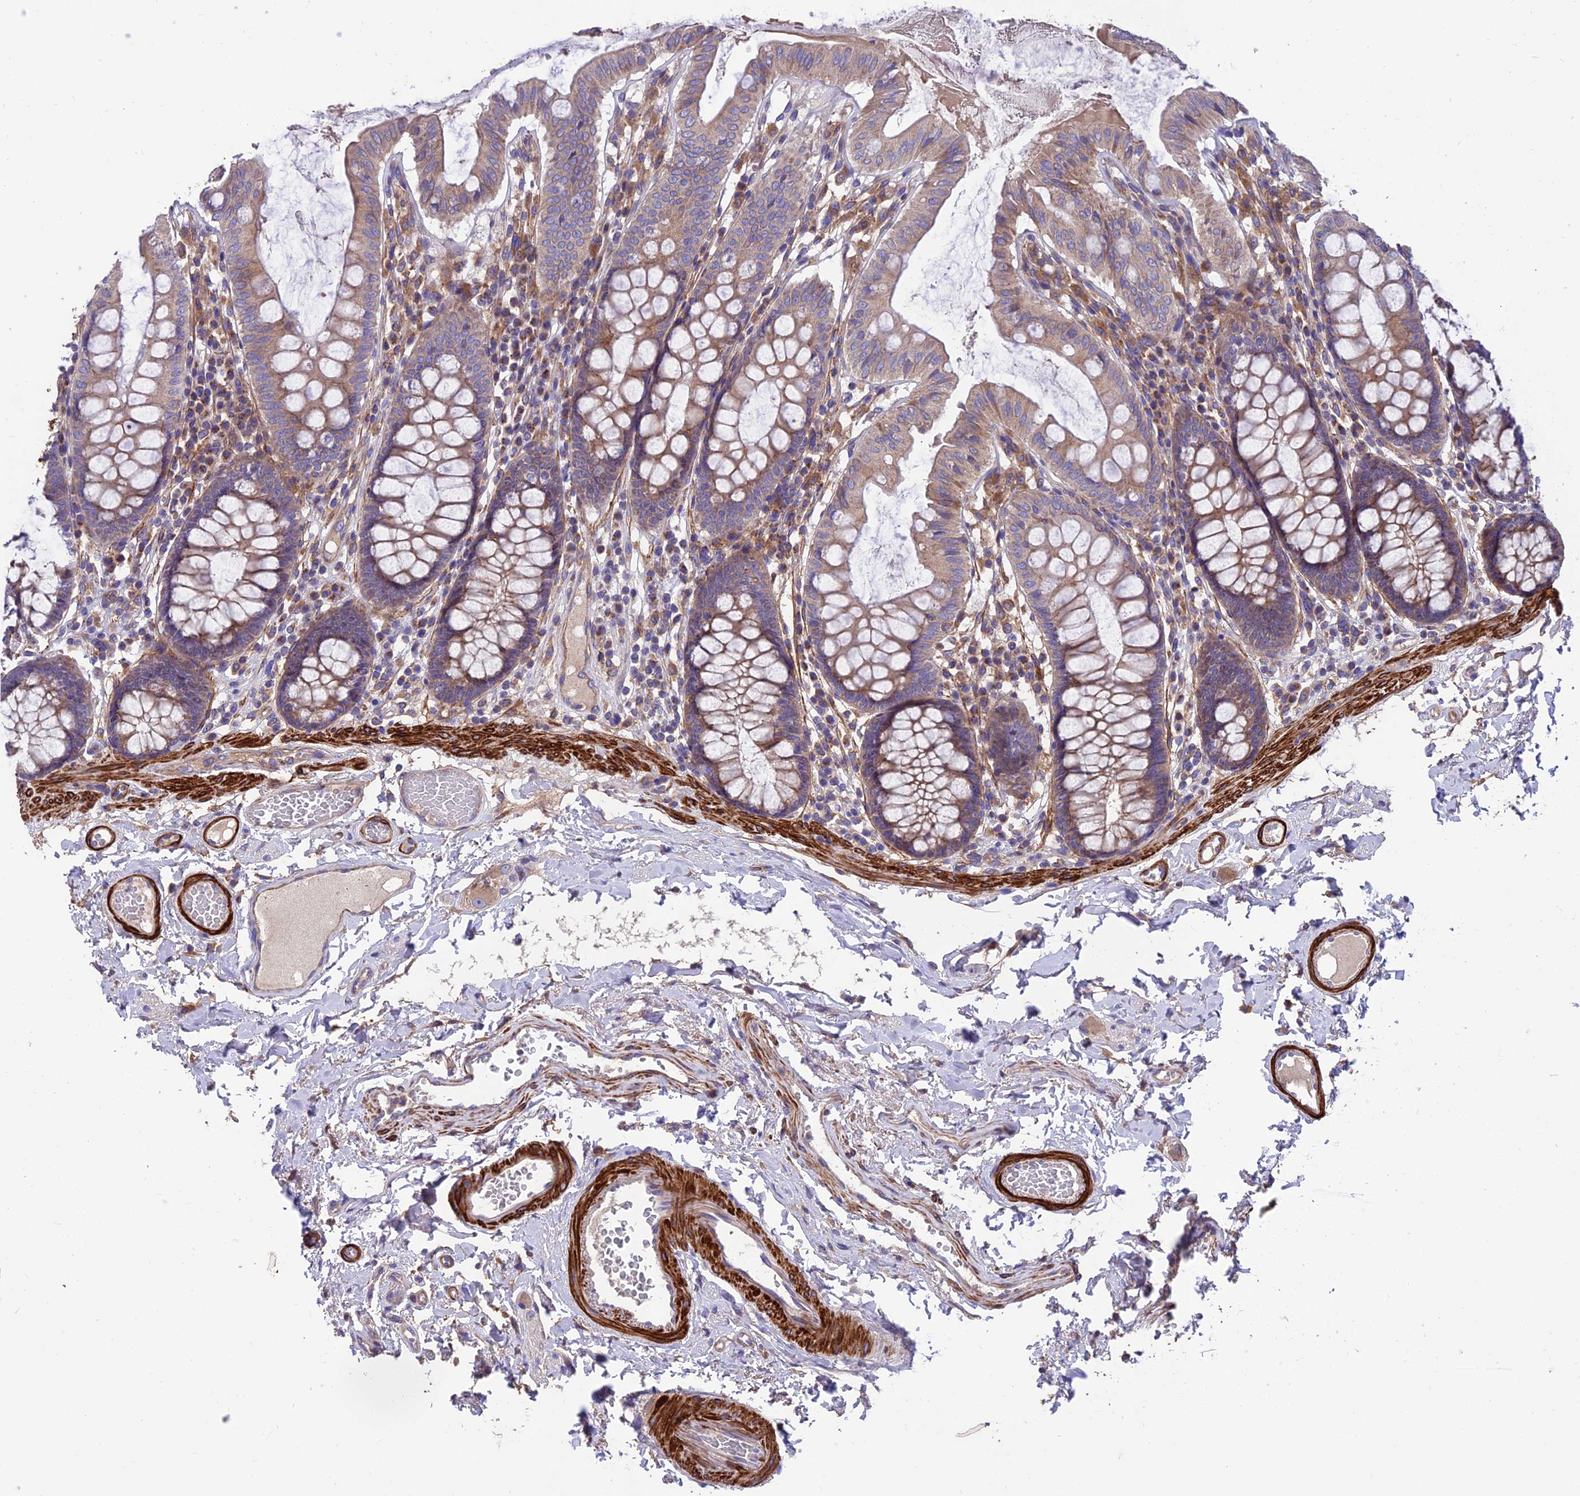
{"staining": {"intensity": "negative", "quantity": "none", "location": "none"}, "tissue": "colon", "cell_type": "Endothelial cells", "image_type": "normal", "snomed": [{"axis": "morphology", "description": "Normal tissue, NOS"}, {"axis": "topography", "description": "Colon"}], "caption": "This is a photomicrograph of IHC staining of unremarkable colon, which shows no expression in endothelial cells. (Brightfield microscopy of DAB (3,3'-diaminobenzidine) immunohistochemistry at high magnification).", "gene": "VPS16", "patient": {"sex": "male", "age": 84}}